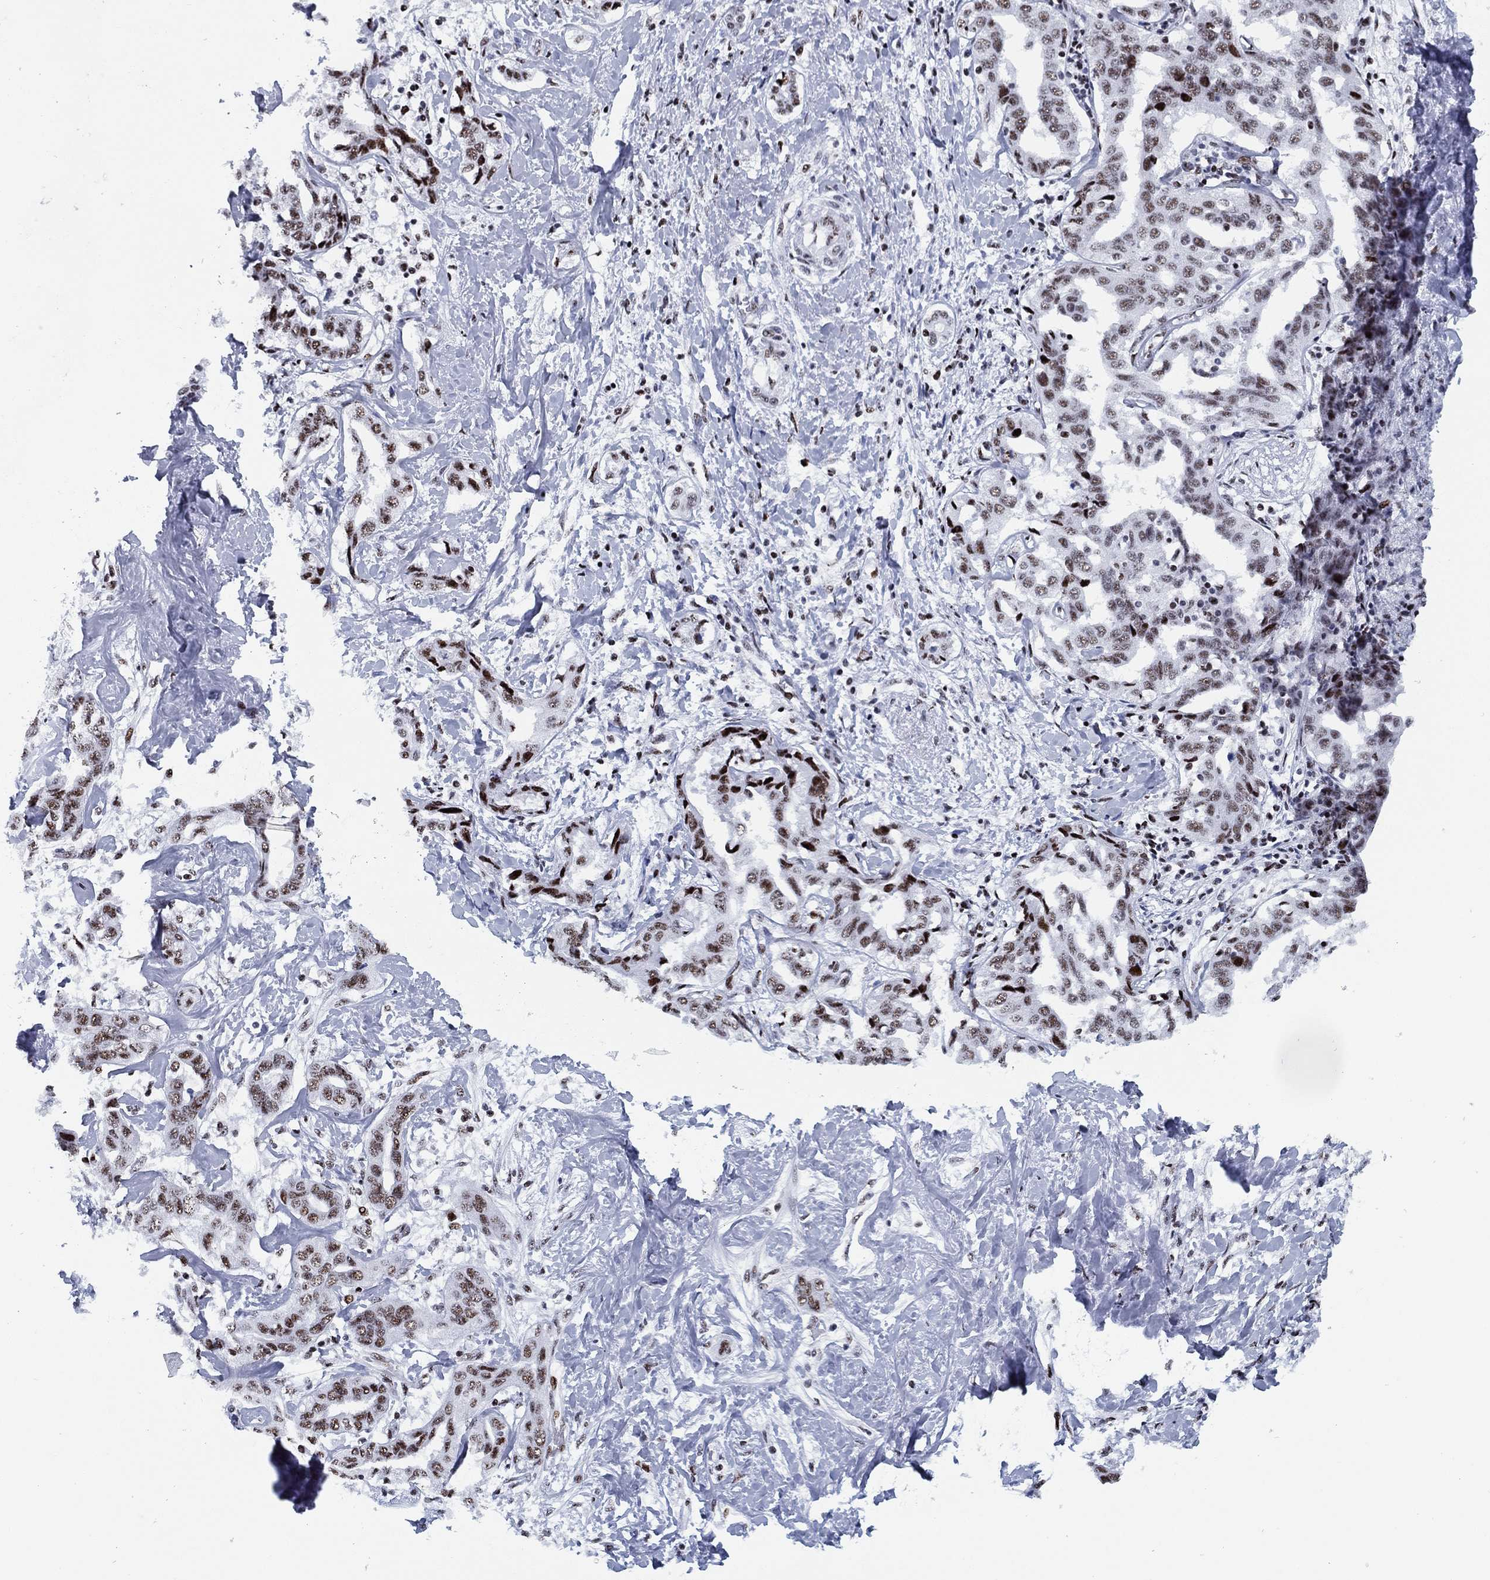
{"staining": {"intensity": "moderate", "quantity": ">75%", "location": "nuclear"}, "tissue": "liver cancer", "cell_type": "Tumor cells", "image_type": "cancer", "snomed": [{"axis": "morphology", "description": "Cholangiocarcinoma"}, {"axis": "topography", "description": "Liver"}], "caption": "Protein staining shows moderate nuclear staining in about >75% of tumor cells in liver cholangiocarcinoma.", "gene": "CYB561D2", "patient": {"sex": "male", "age": 59}}